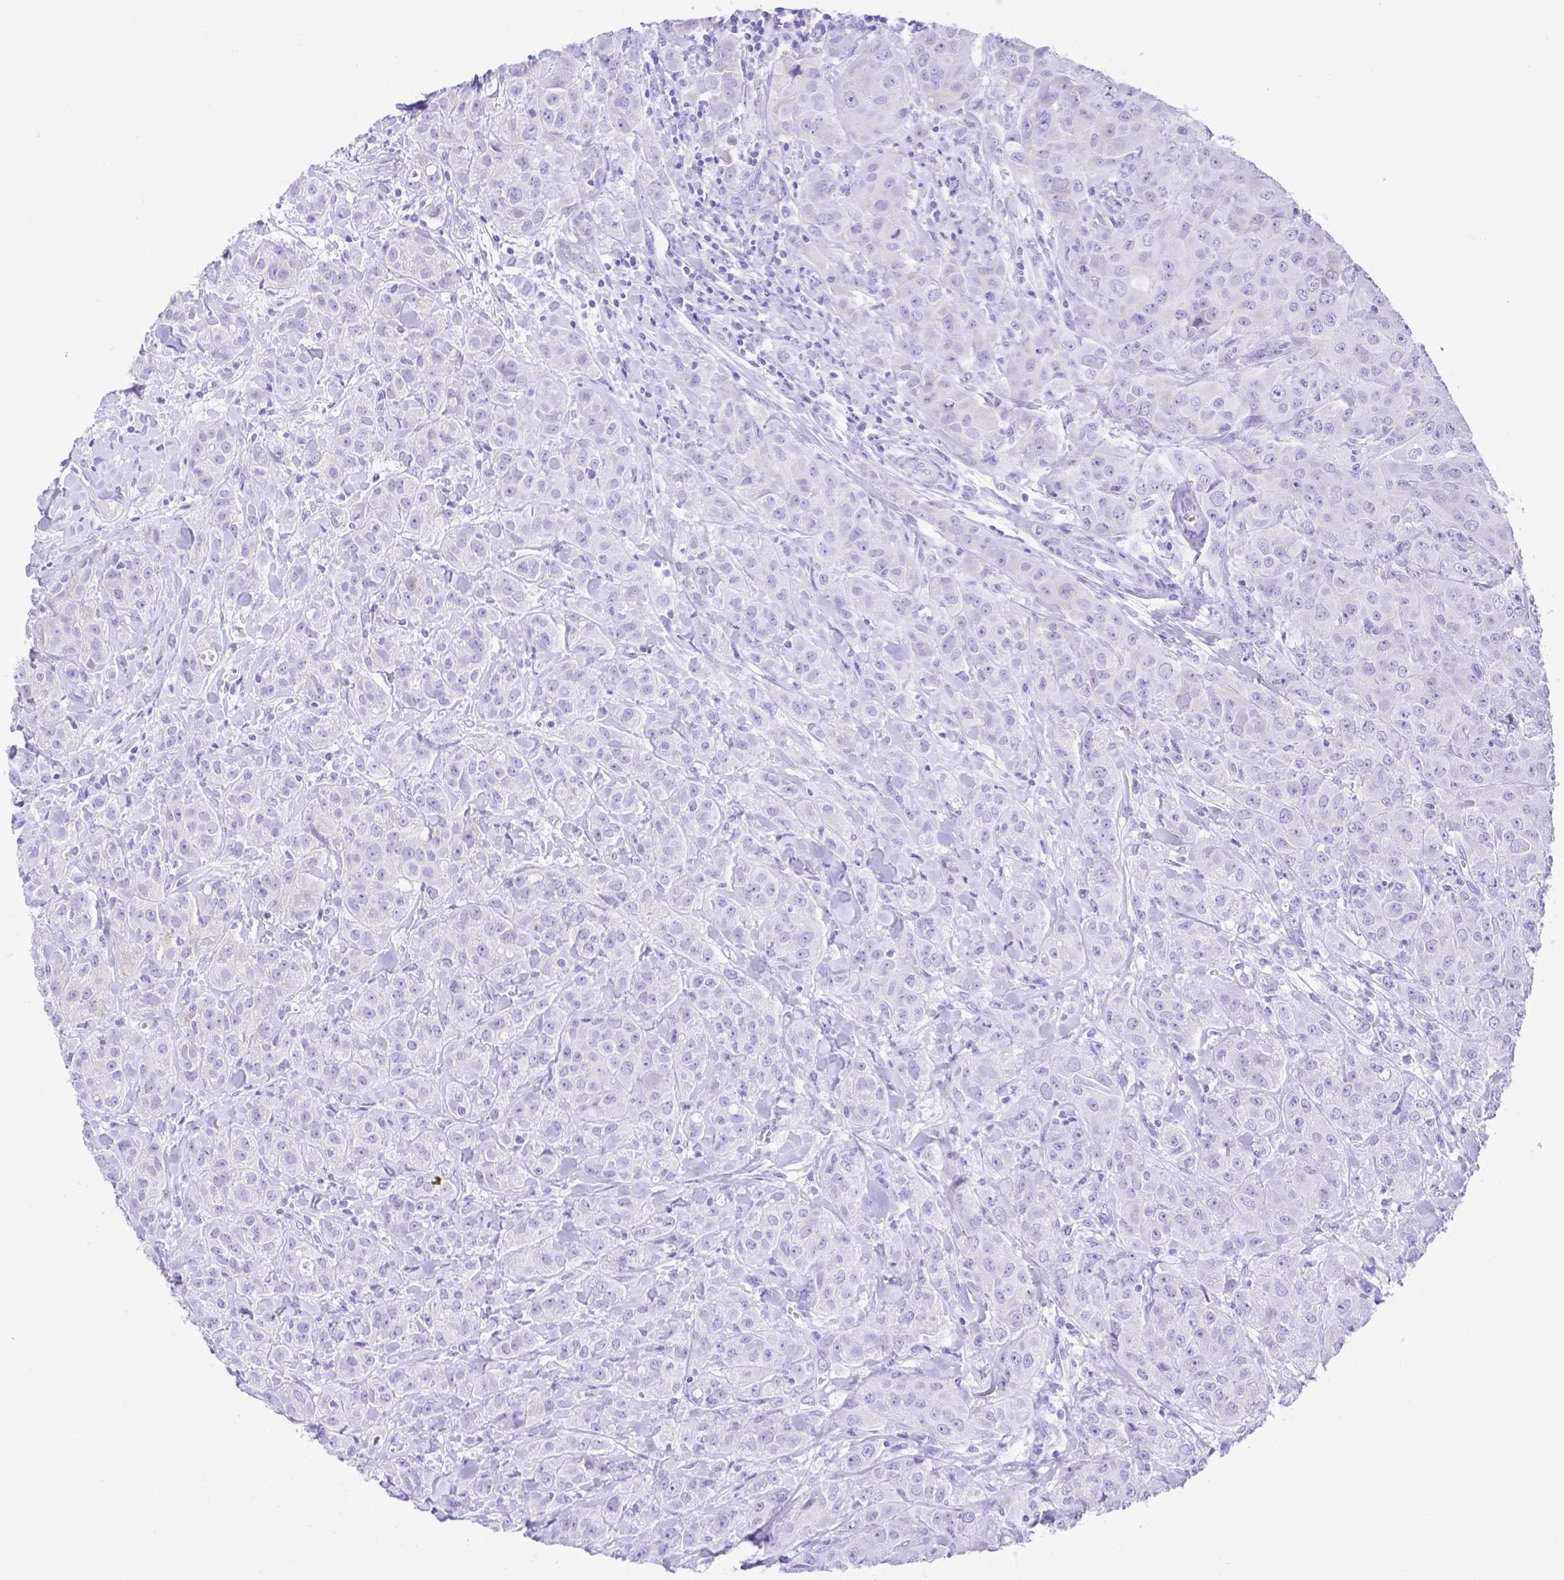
{"staining": {"intensity": "negative", "quantity": "none", "location": "none"}, "tissue": "breast cancer", "cell_type": "Tumor cells", "image_type": "cancer", "snomed": [{"axis": "morphology", "description": "Normal tissue, NOS"}, {"axis": "morphology", "description": "Duct carcinoma"}, {"axis": "topography", "description": "Breast"}], "caption": "Immunohistochemistry micrograph of neoplastic tissue: breast invasive ductal carcinoma stained with DAB (3,3'-diaminobenzidine) displays no significant protein staining in tumor cells.", "gene": "SMR3A", "patient": {"sex": "female", "age": 43}}